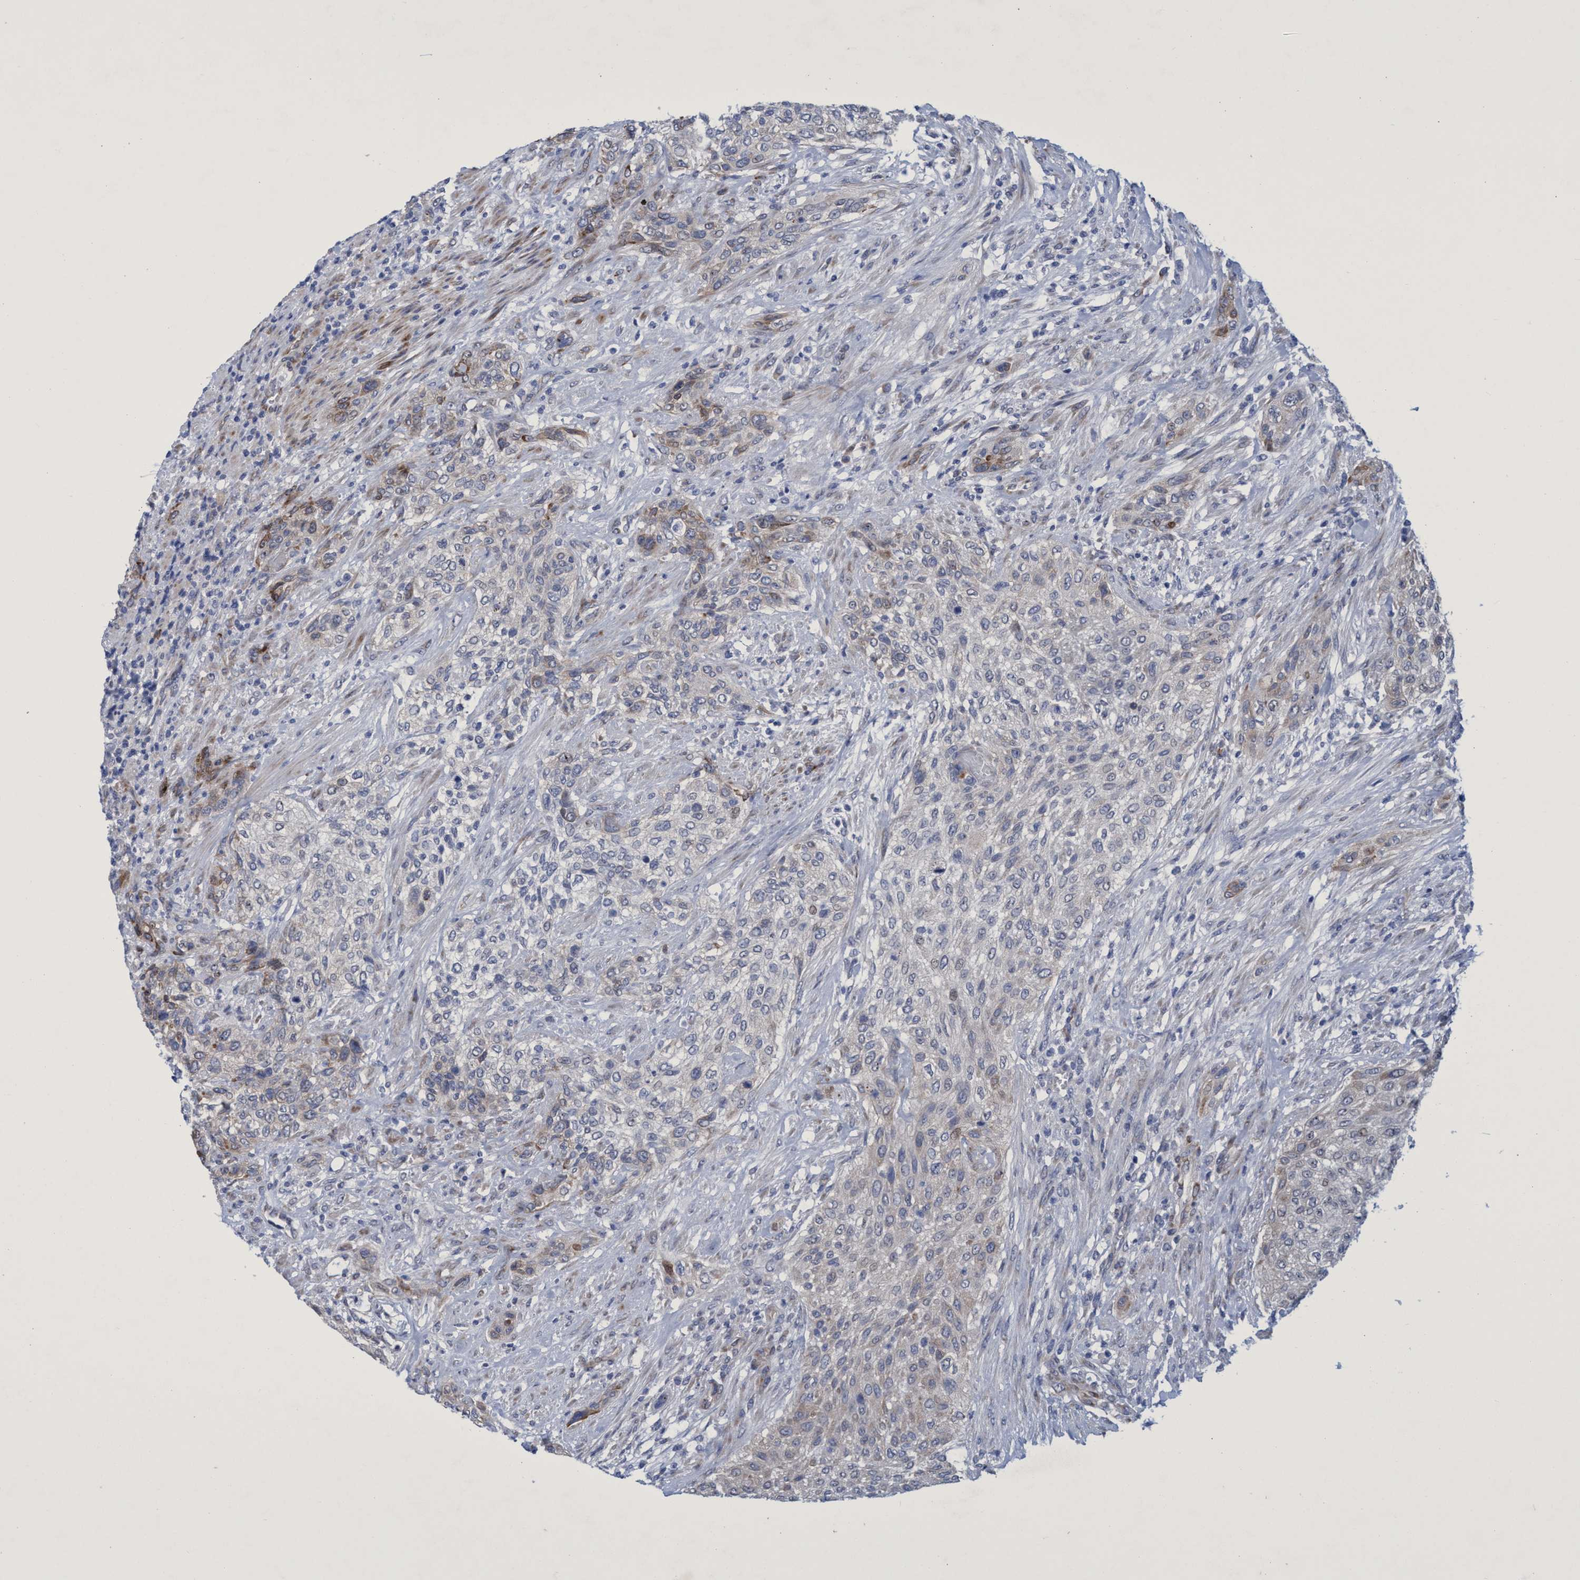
{"staining": {"intensity": "moderate", "quantity": "<25%", "location": "cytoplasmic/membranous"}, "tissue": "urothelial cancer", "cell_type": "Tumor cells", "image_type": "cancer", "snomed": [{"axis": "morphology", "description": "Urothelial carcinoma, Low grade"}, {"axis": "morphology", "description": "Urothelial carcinoma, High grade"}, {"axis": "topography", "description": "Urinary bladder"}], "caption": "Protein expression analysis of urothelial carcinoma (low-grade) demonstrates moderate cytoplasmic/membranous expression in approximately <25% of tumor cells.", "gene": "R3HCC1", "patient": {"sex": "male", "age": 35}}